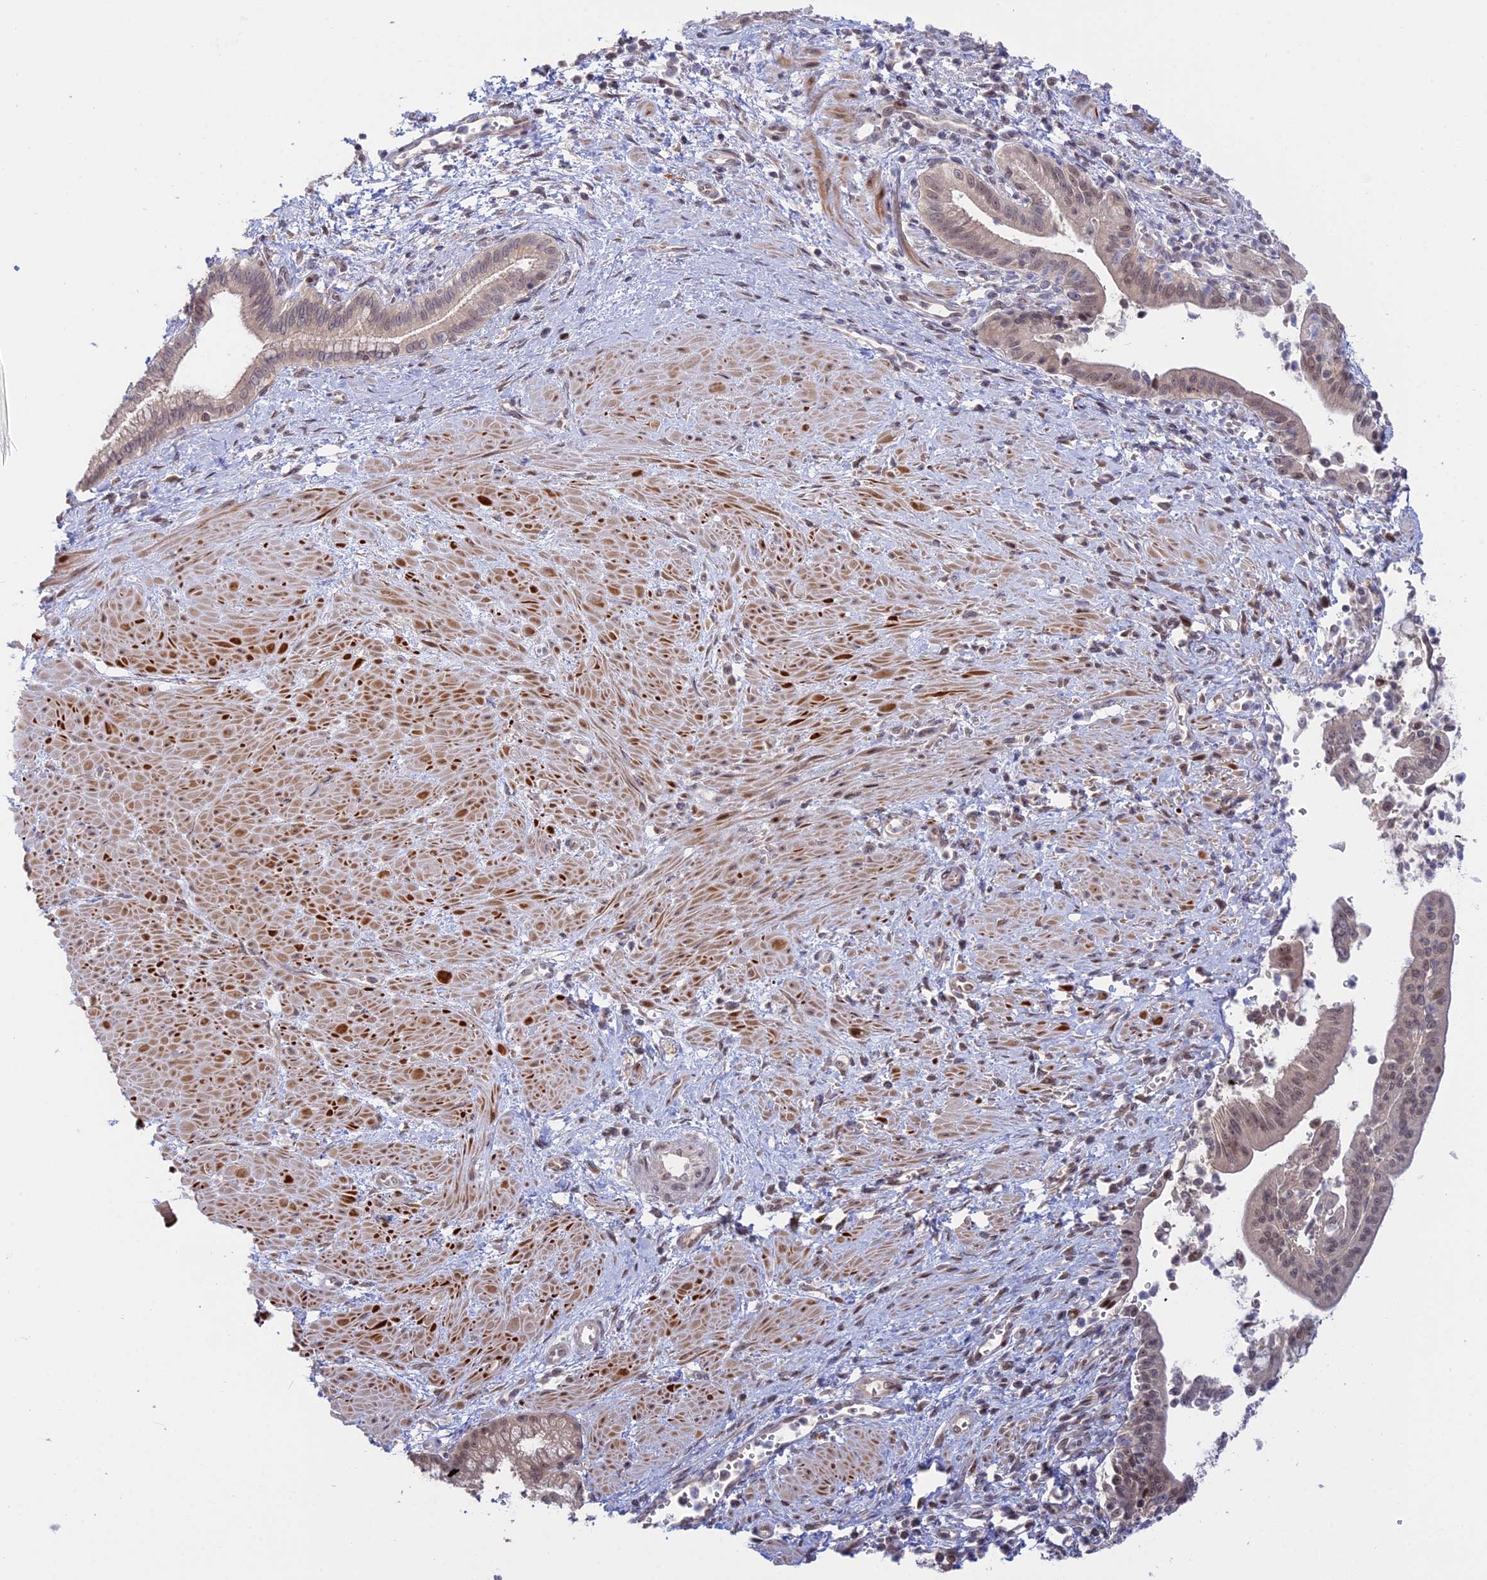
{"staining": {"intensity": "weak", "quantity": "25%-75%", "location": "nuclear"}, "tissue": "pancreatic cancer", "cell_type": "Tumor cells", "image_type": "cancer", "snomed": [{"axis": "morphology", "description": "Adenocarcinoma, NOS"}, {"axis": "topography", "description": "Pancreas"}], "caption": "Pancreatic adenocarcinoma was stained to show a protein in brown. There is low levels of weak nuclear expression in about 25%-75% of tumor cells. (Brightfield microscopy of DAB IHC at high magnification).", "gene": "GSKIP", "patient": {"sex": "male", "age": 78}}